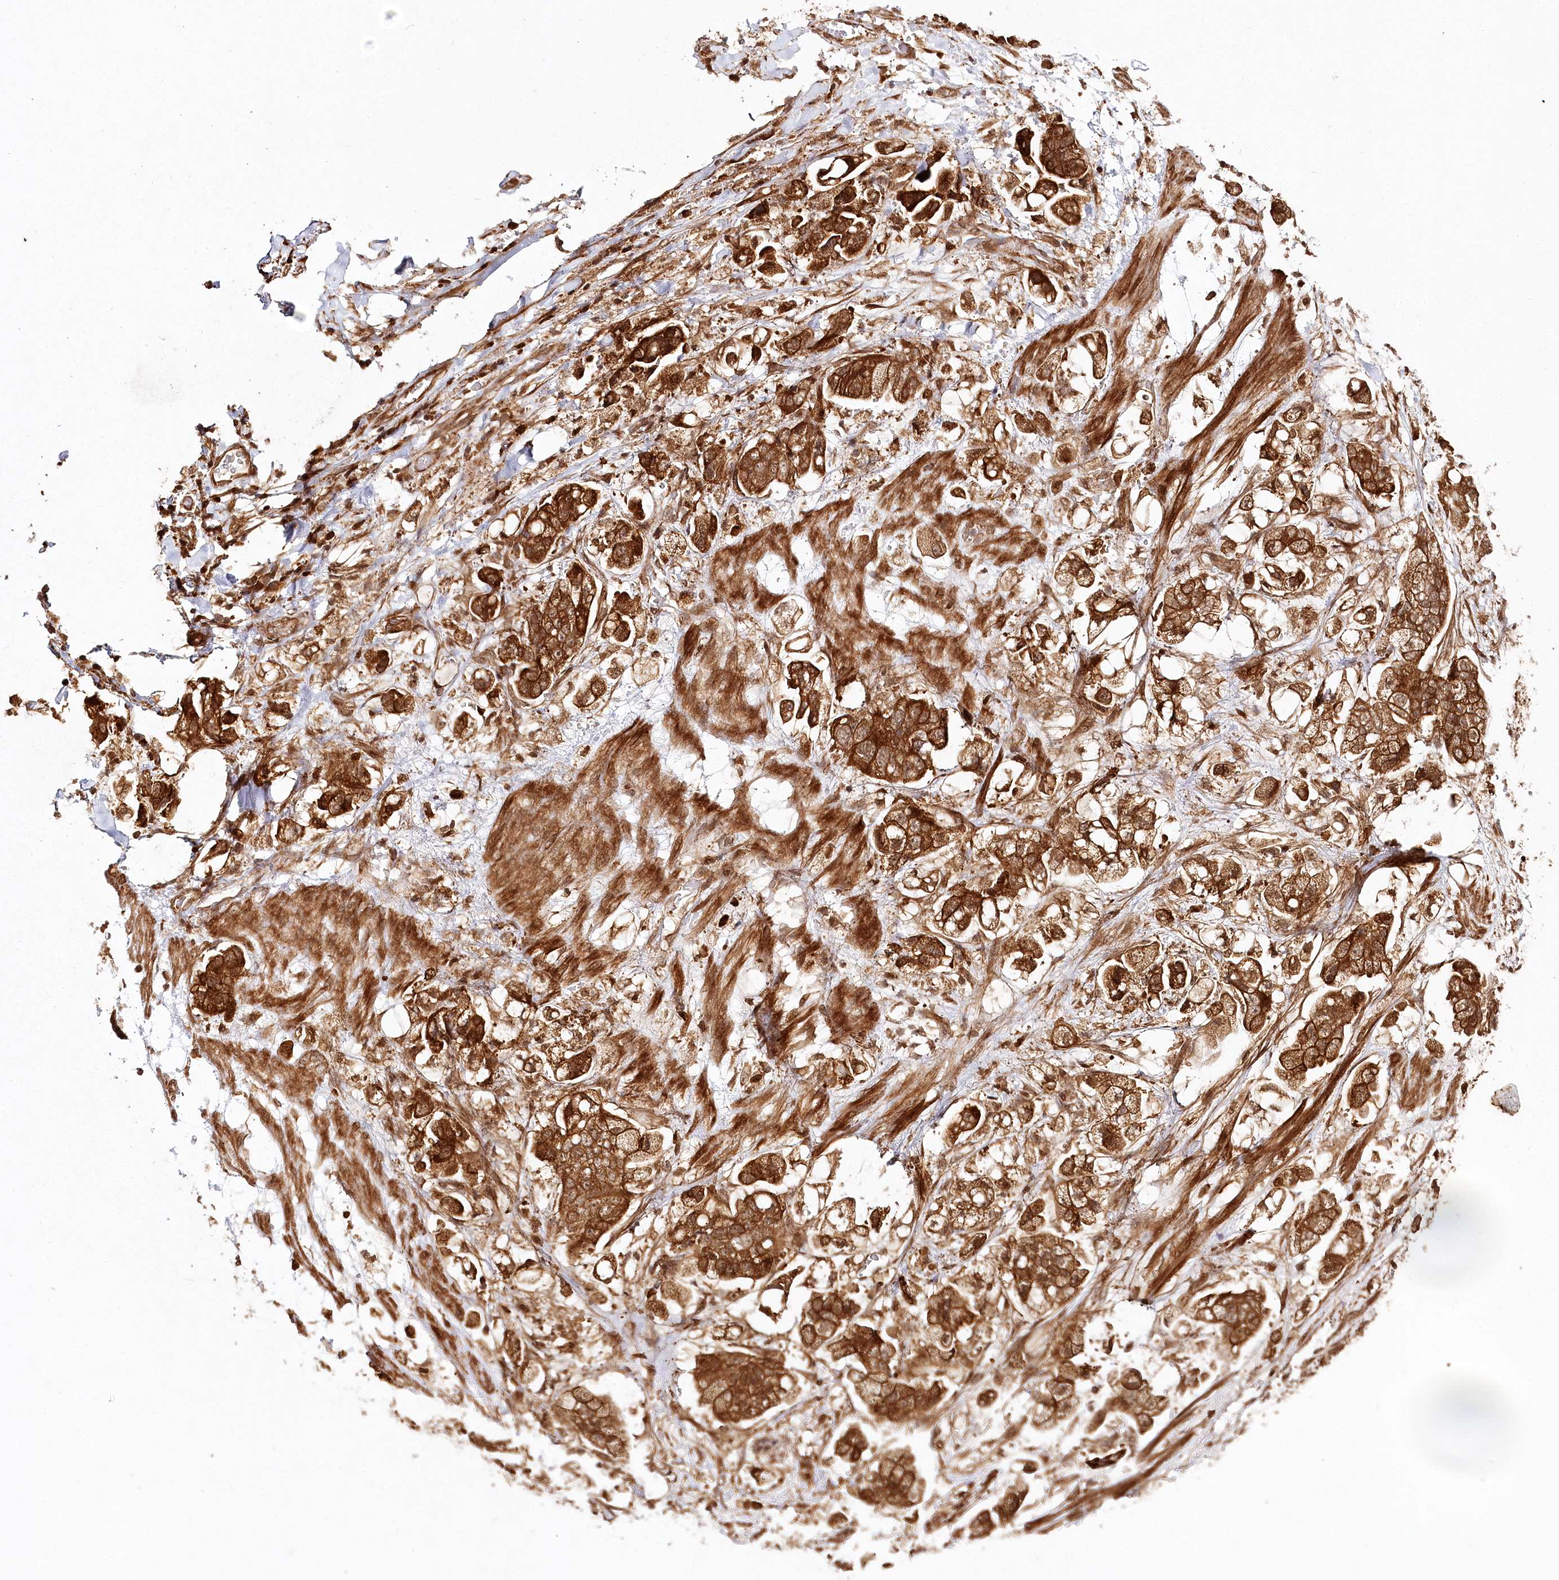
{"staining": {"intensity": "strong", "quantity": ">75%", "location": "cytoplasmic/membranous,nuclear"}, "tissue": "stomach cancer", "cell_type": "Tumor cells", "image_type": "cancer", "snomed": [{"axis": "morphology", "description": "Adenocarcinoma, NOS"}, {"axis": "topography", "description": "Stomach"}], "caption": "Stomach cancer (adenocarcinoma) stained for a protein (brown) shows strong cytoplasmic/membranous and nuclear positive expression in approximately >75% of tumor cells.", "gene": "ULK2", "patient": {"sex": "male", "age": 62}}